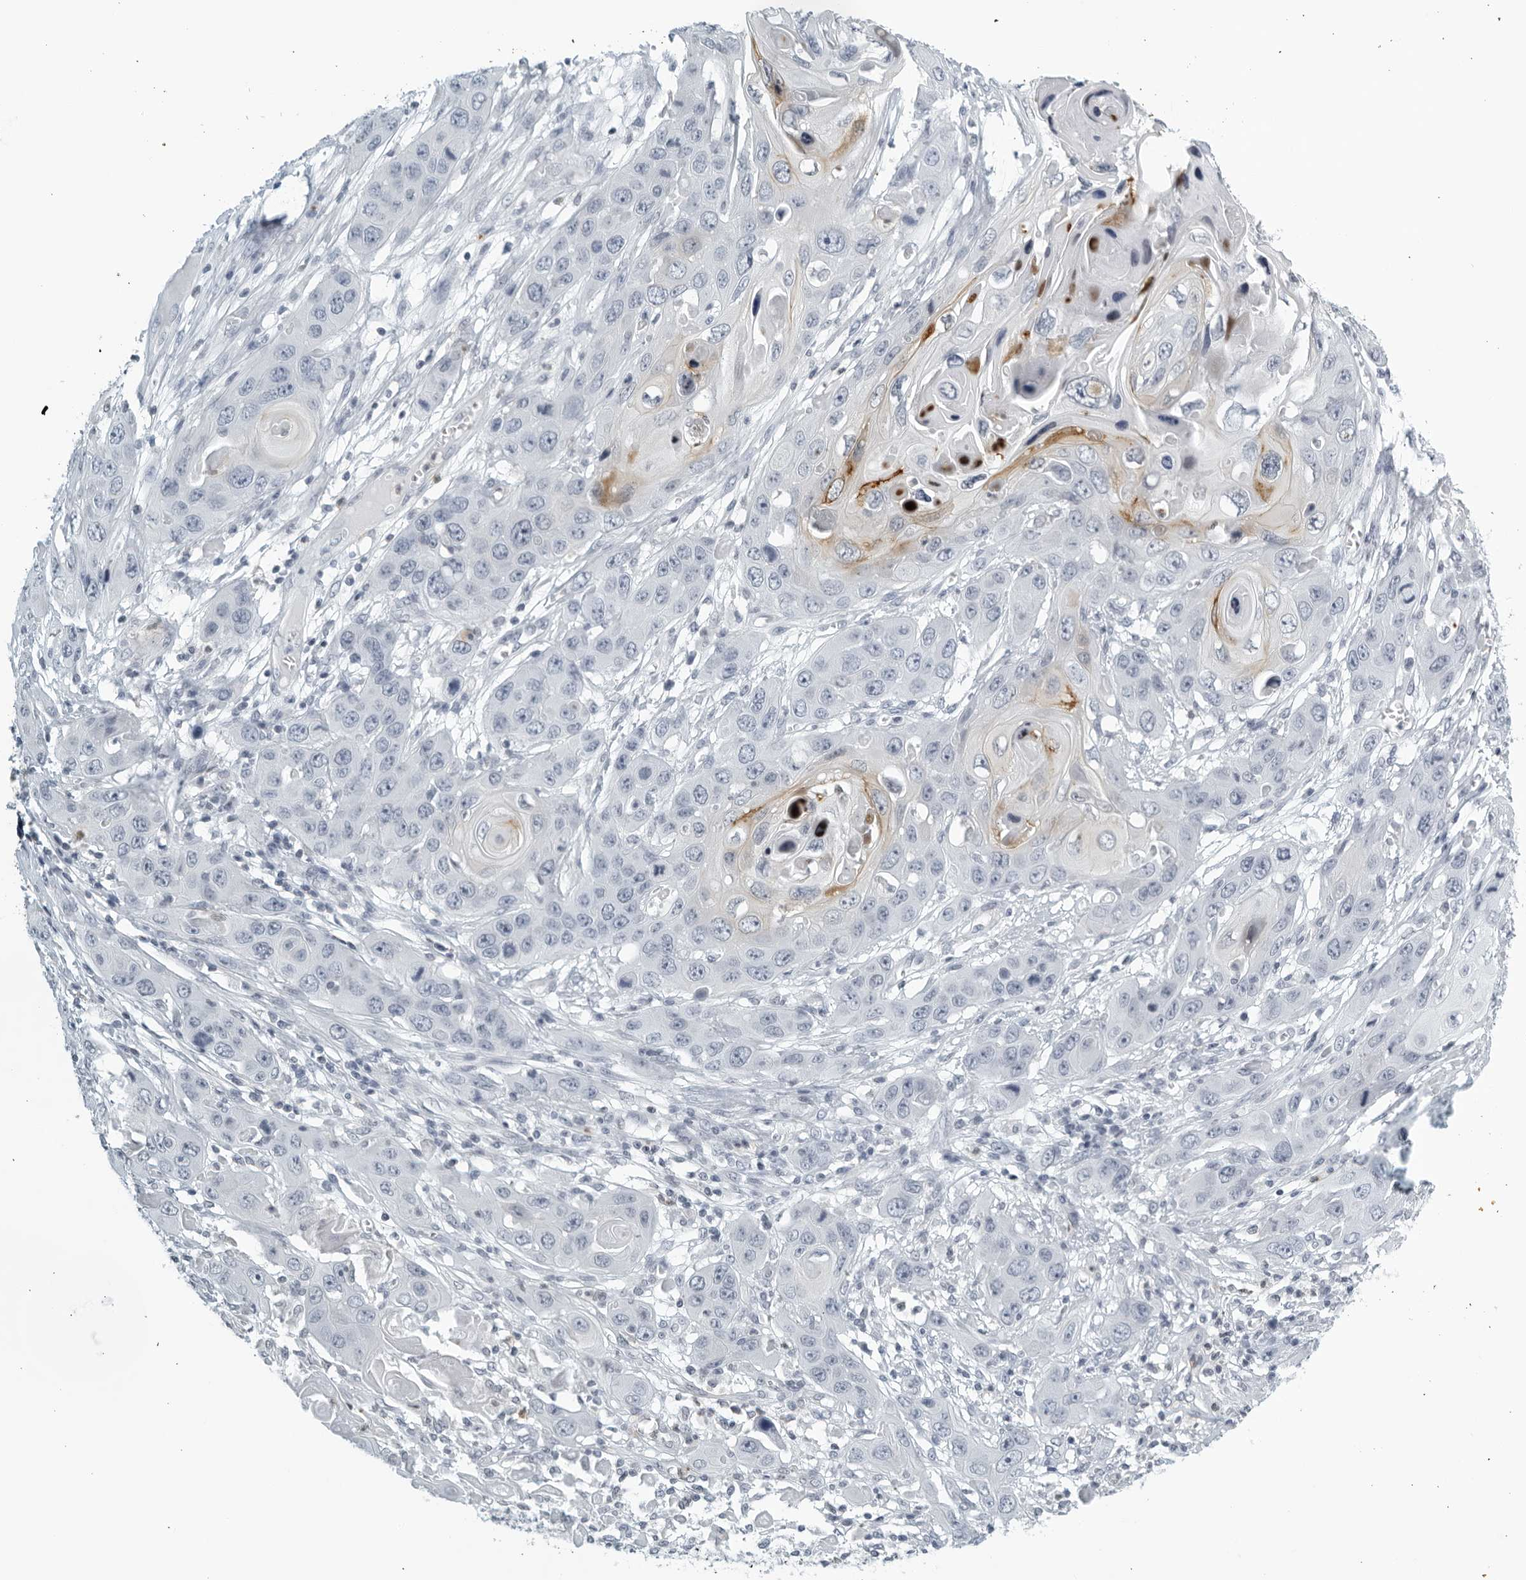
{"staining": {"intensity": "weak", "quantity": "<25%", "location": "cytoplasmic/membranous"}, "tissue": "skin cancer", "cell_type": "Tumor cells", "image_type": "cancer", "snomed": [{"axis": "morphology", "description": "Squamous cell carcinoma, NOS"}, {"axis": "topography", "description": "Skin"}], "caption": "Human squamous cell carcinoma (skin) stained for a protein using immunohistochemistry (IHC) exhibits no expression in tumor cells.", "gene": "KLK7", "patient": {"sex": "male", "age": 55}}